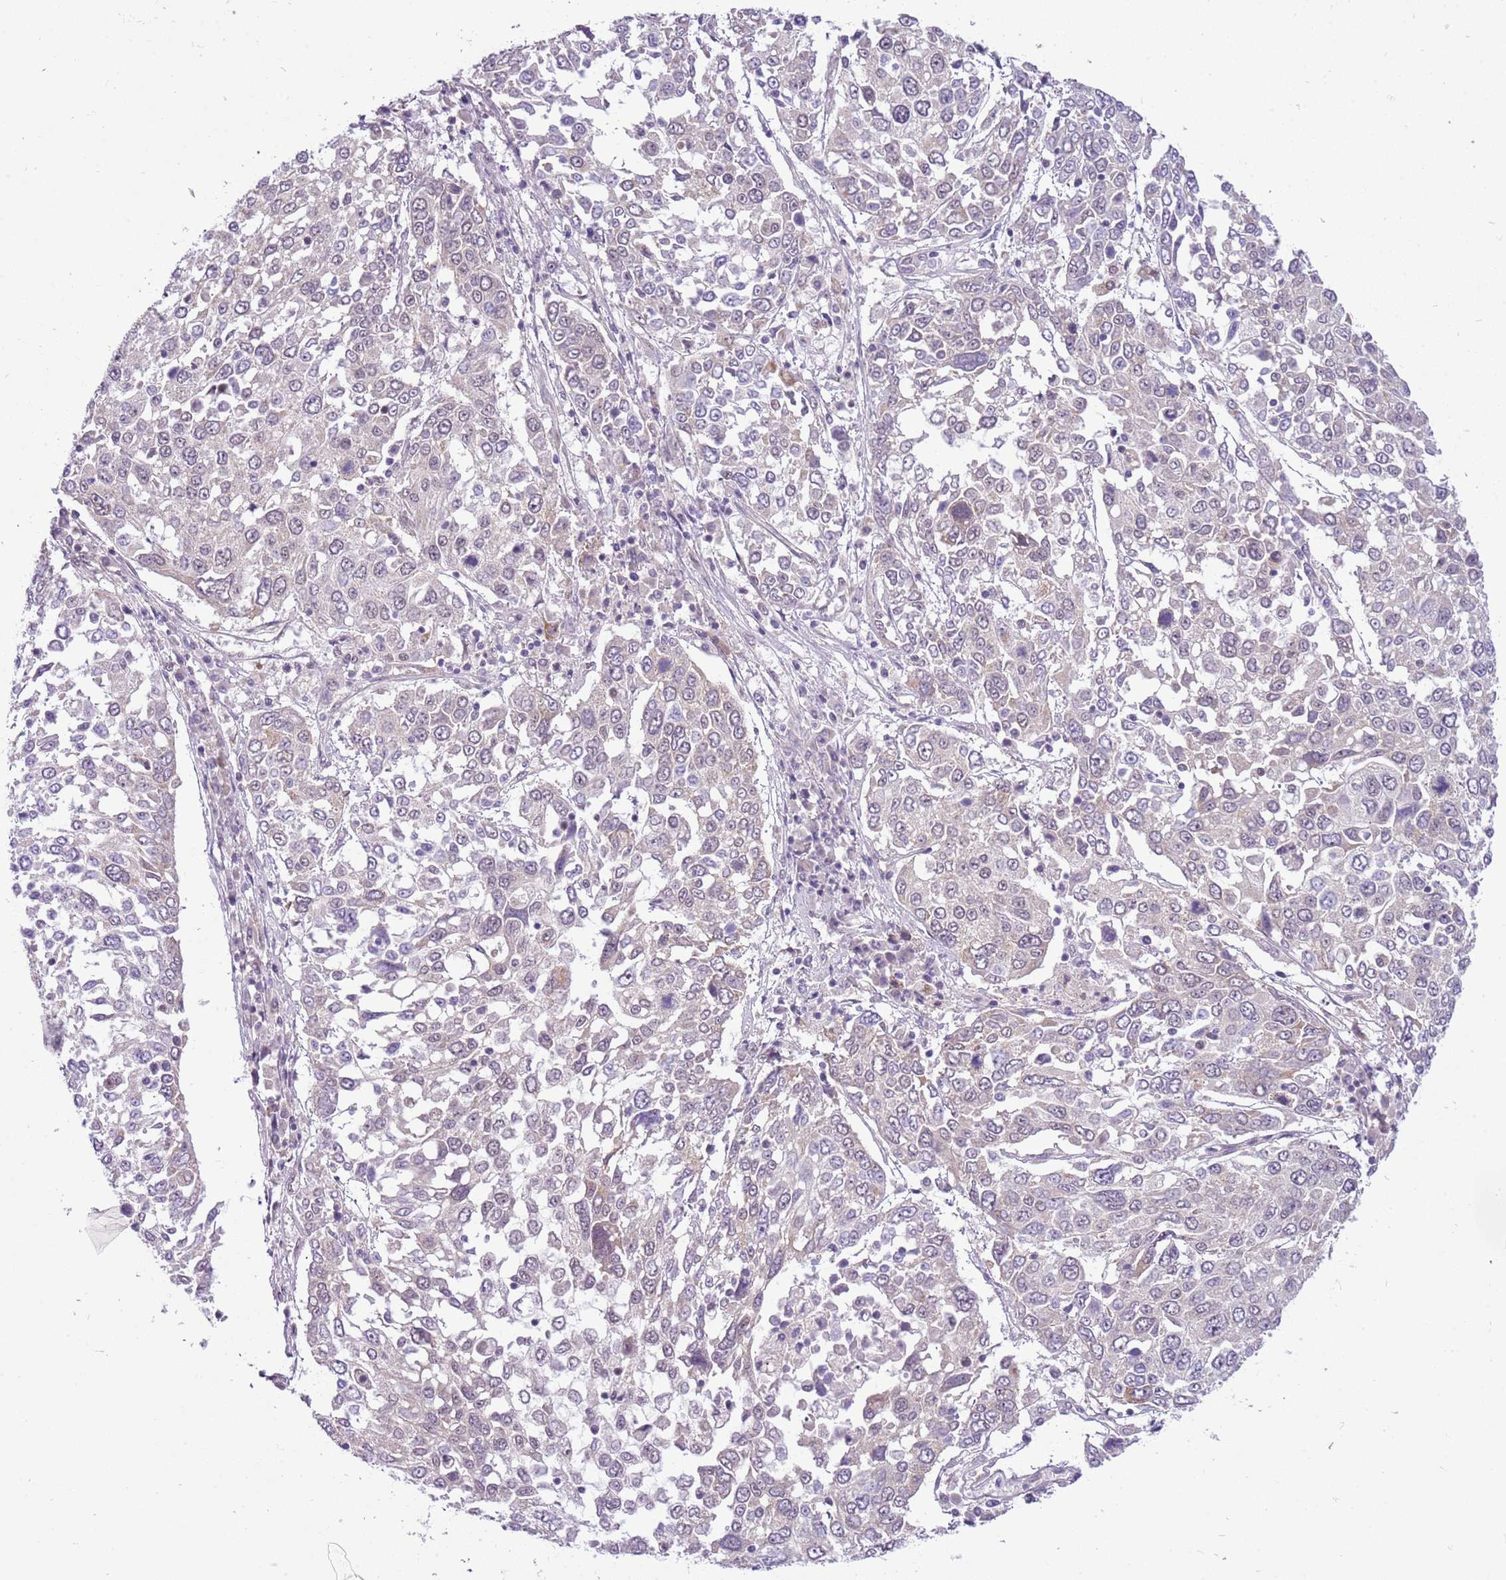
{"staining": {"intensity": "negative", "quantity": "none", "location": "none"}, "tissue": "lung cancer", "cell_type": "Tumor cells", "image_type": "cancer", "snomed": [{"axis": "morphology", "description": "Squamous cell carcinoma, NOS"}, {"axis": "topography", "description": "Lung"}], "caption": "This is a histopathology image of immunohistochemistry staining of squamous cell carcinoma (lung), which shows no expression in tumor cells. (DAB (3,3'-diaminobenzidine) immunohistochemistry (IHC) visualized using brightfield microscopy, high magnification).", "gene": "FAM120C", "patient": {"sex": "male", "age": 65}}